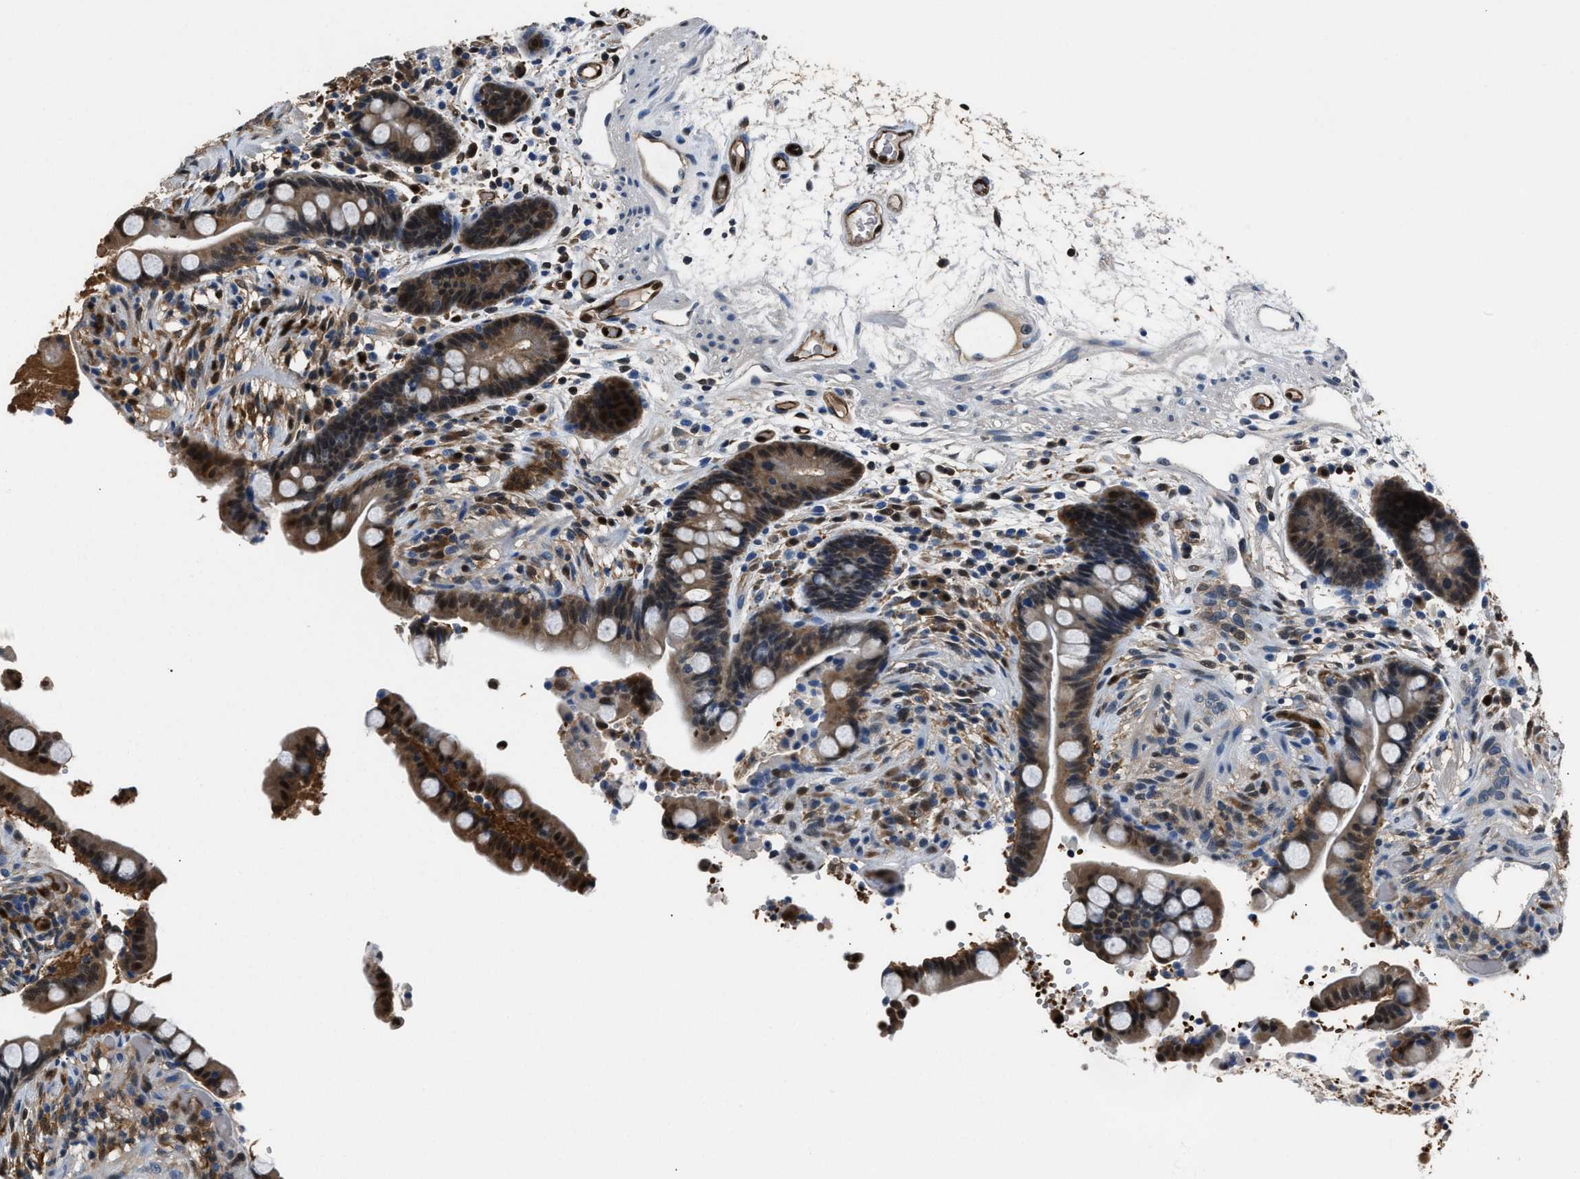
{"staining": {"intensity": "strong", "quantity": ">75%", "location": "cytoplasmic/membranous"}, "tissue": "colon", "cell_type": "Endothelial cells", "image_type": "normal", "snomed": [{"axis": "morphology", "description": "Normal tissue, NOS"}, {"axis": "topography", "description": "Colon"}], "caption": "Endothelial cells exhibit high levels of strong cytoplasmic/membranous positivity in approximately >75% of cells in benign human colon. Using DAB (3,3'-diaminobenzidine) (brown) and hematoxylin (blue) stains, captured at high magnification using brightfield microscopy.", "gene": "PPA1", "patient": {"sex": "male", "age": 73}}